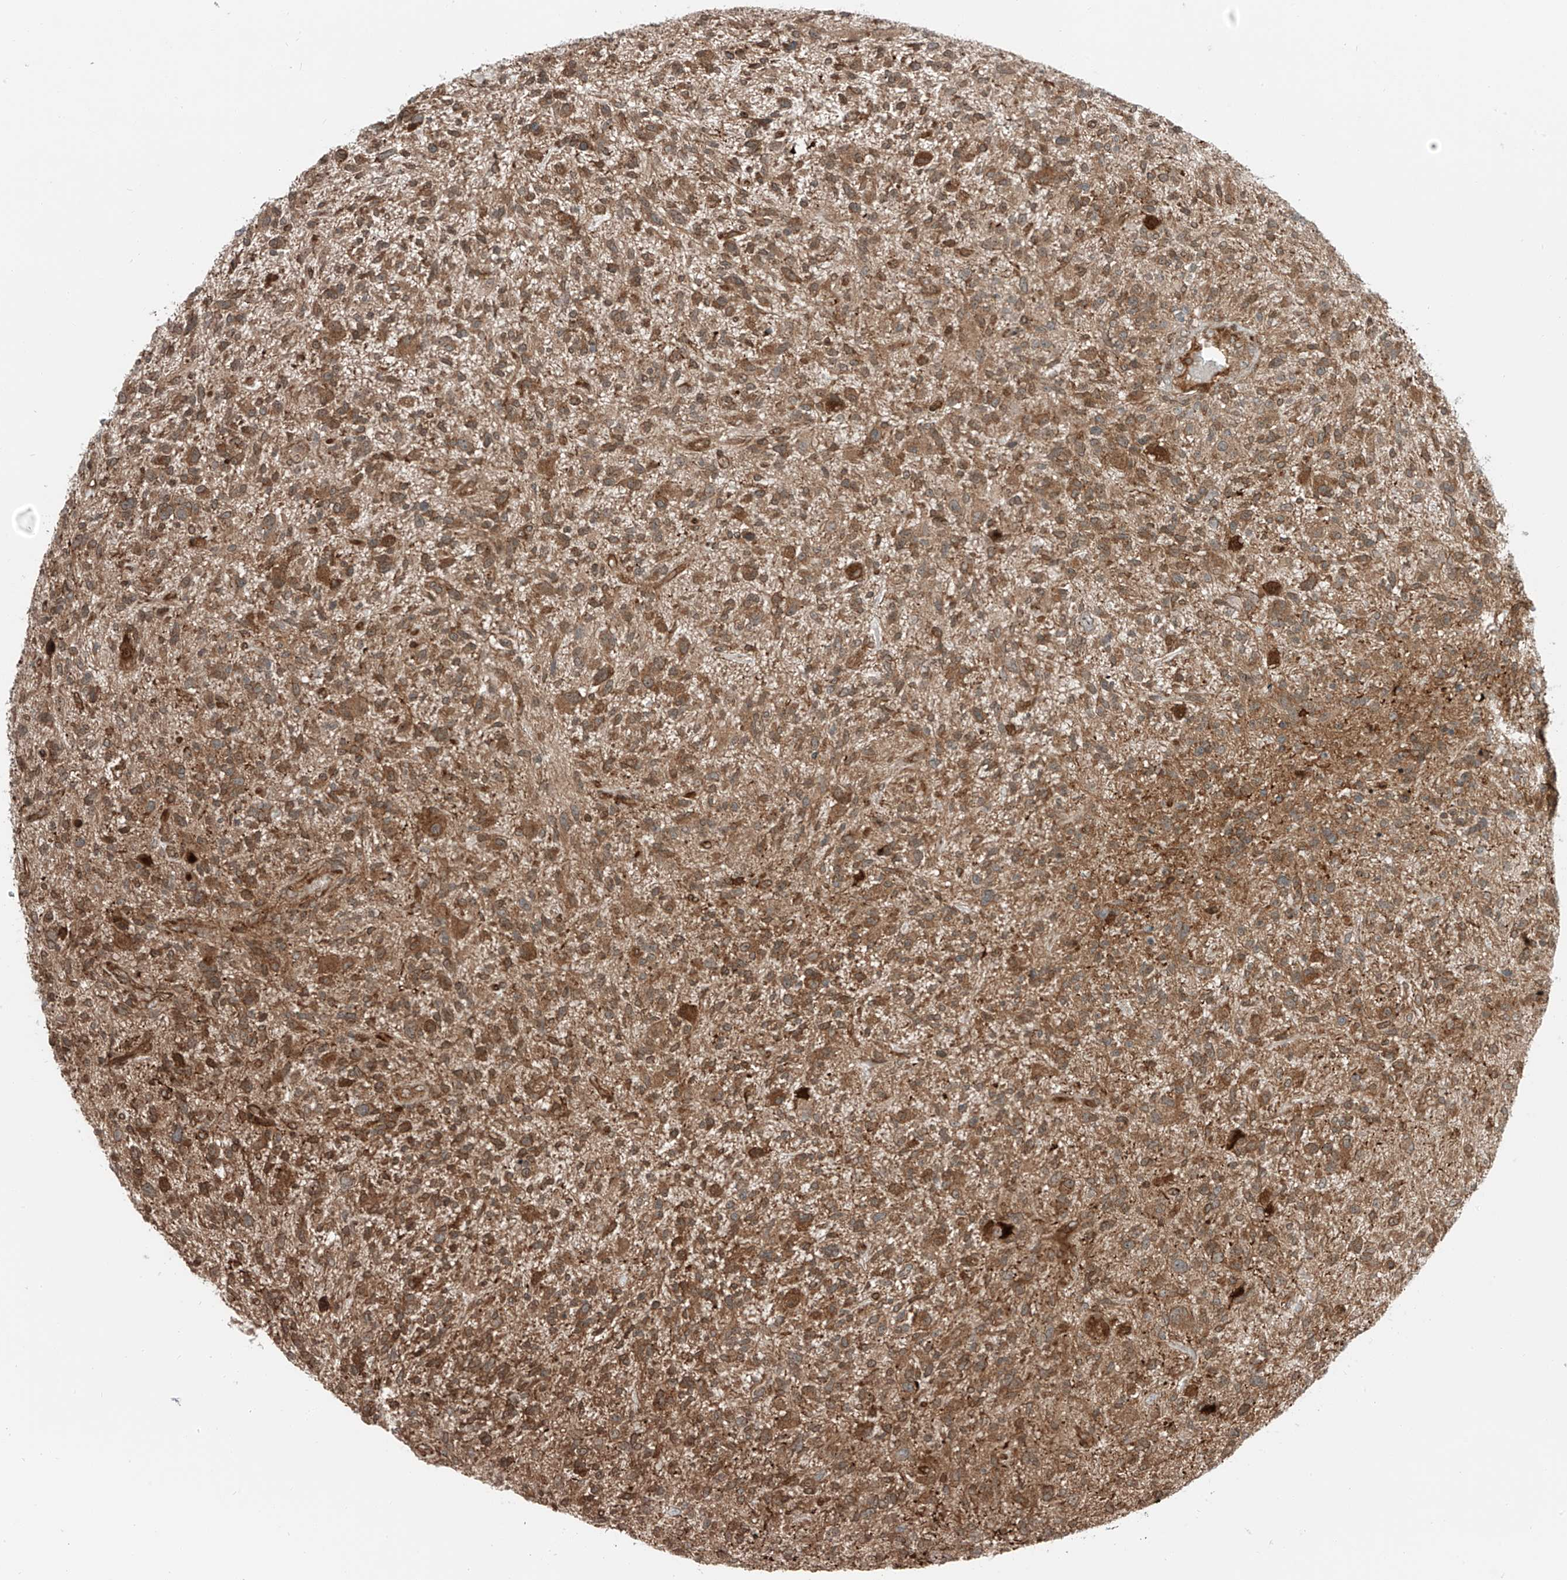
{"staining": {"intensity": "moderate", "quantity": ">75%", "location": "cytoplasmic/membranous"}, "tissue": "glioma", "cell_type": "Tumor cells", "image_type": "cancer", "snomed": [{"axis": "morphology", "description": "Glioma, malignant, High grade"}, {"axis": "topography", "description": "Brain"}], "caption": "High-magnification brightfield microscopy of glioma stained with DAB (3,3'-diaminobenzidine) (brown) and counterstained with hematoxylin (blue). tumor cells exhibit moderate cytoplasmic/membranous staining is present in approximately>75% of cells.", "gene": "USP48", "patient": {"sex": "male", "age": 47}}